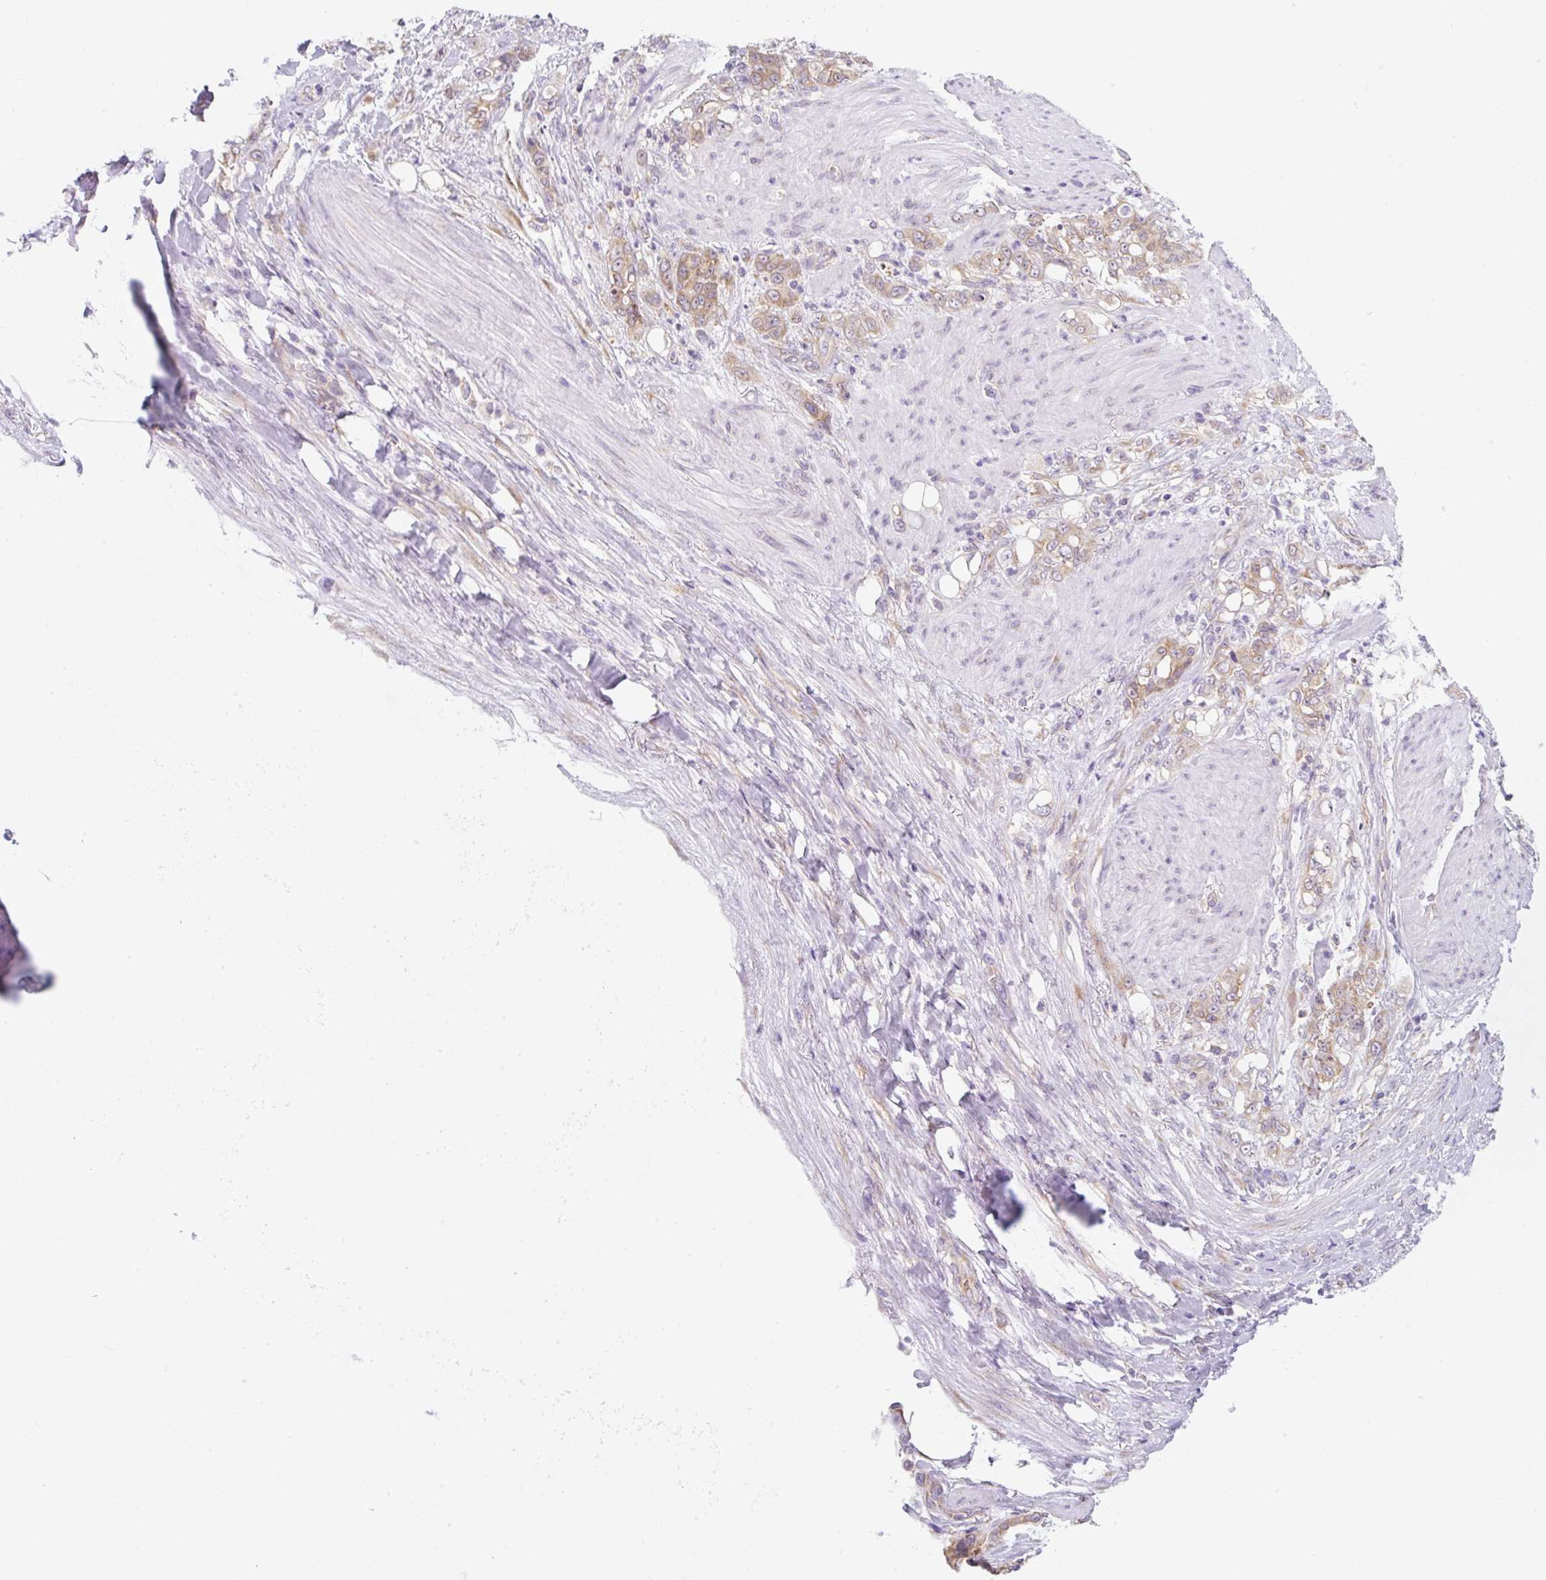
{"staining": {"intensity": "weak", "quantity": ">75%", "location": "cytoplasmic/membranous"}, "tissue": "stomach cancer", "cell_type": "Tumor cells", "image_type": "cancer", "snomed": [{"axis": "morphology", "description": "Adenocarcinoma, NOS"}, {"axis": "topography", "description": "Stomach"}], "caption": "Human adenocarcinoma (stomach) stained with a protein marker displays weak staining in tumor cells.", "gene": "RPL18A", "patient": {"sex": "female", "age": 79}}